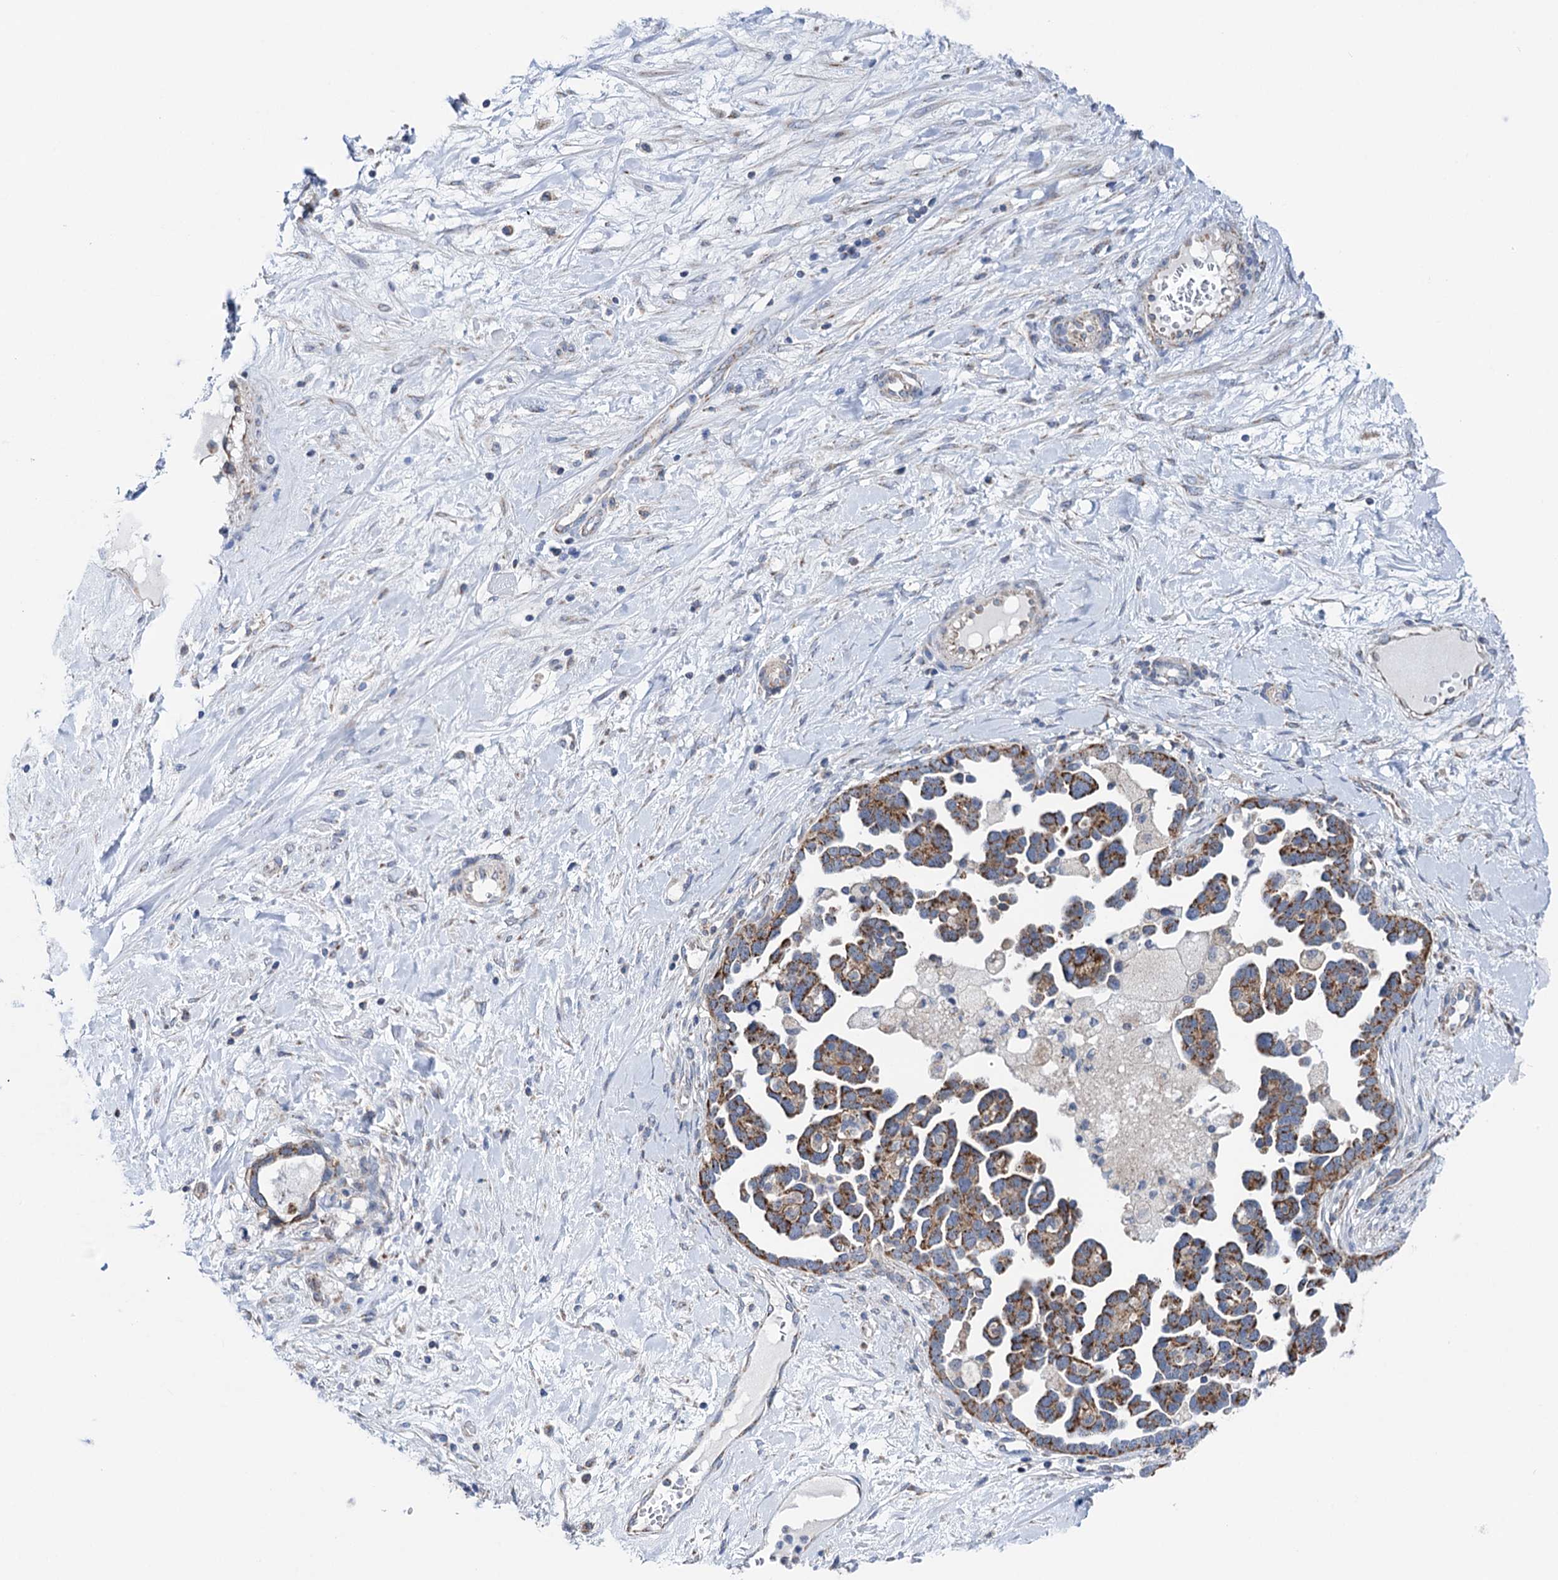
{"staining": {"intensity": "moderate", "quantity": ">75%", "location": "cytoplasmic/membranous"}, "tissue": "ovarian cancer", "cell_type": "Tumor cells", "image_type": "cancer", "snomed": [{"axis": "morphology", "description": "Cystadenocarcinoma, serous, NOS"}, {"axis": "topography", "description": "Ovary"}], "caption": "A brown stain shows moderate cytoplasmic/membranous staining of a protein in ovarian cancer tumor cells.", "gene": "SUCLA2", "patient": {"sex": "female", "age": 54}}